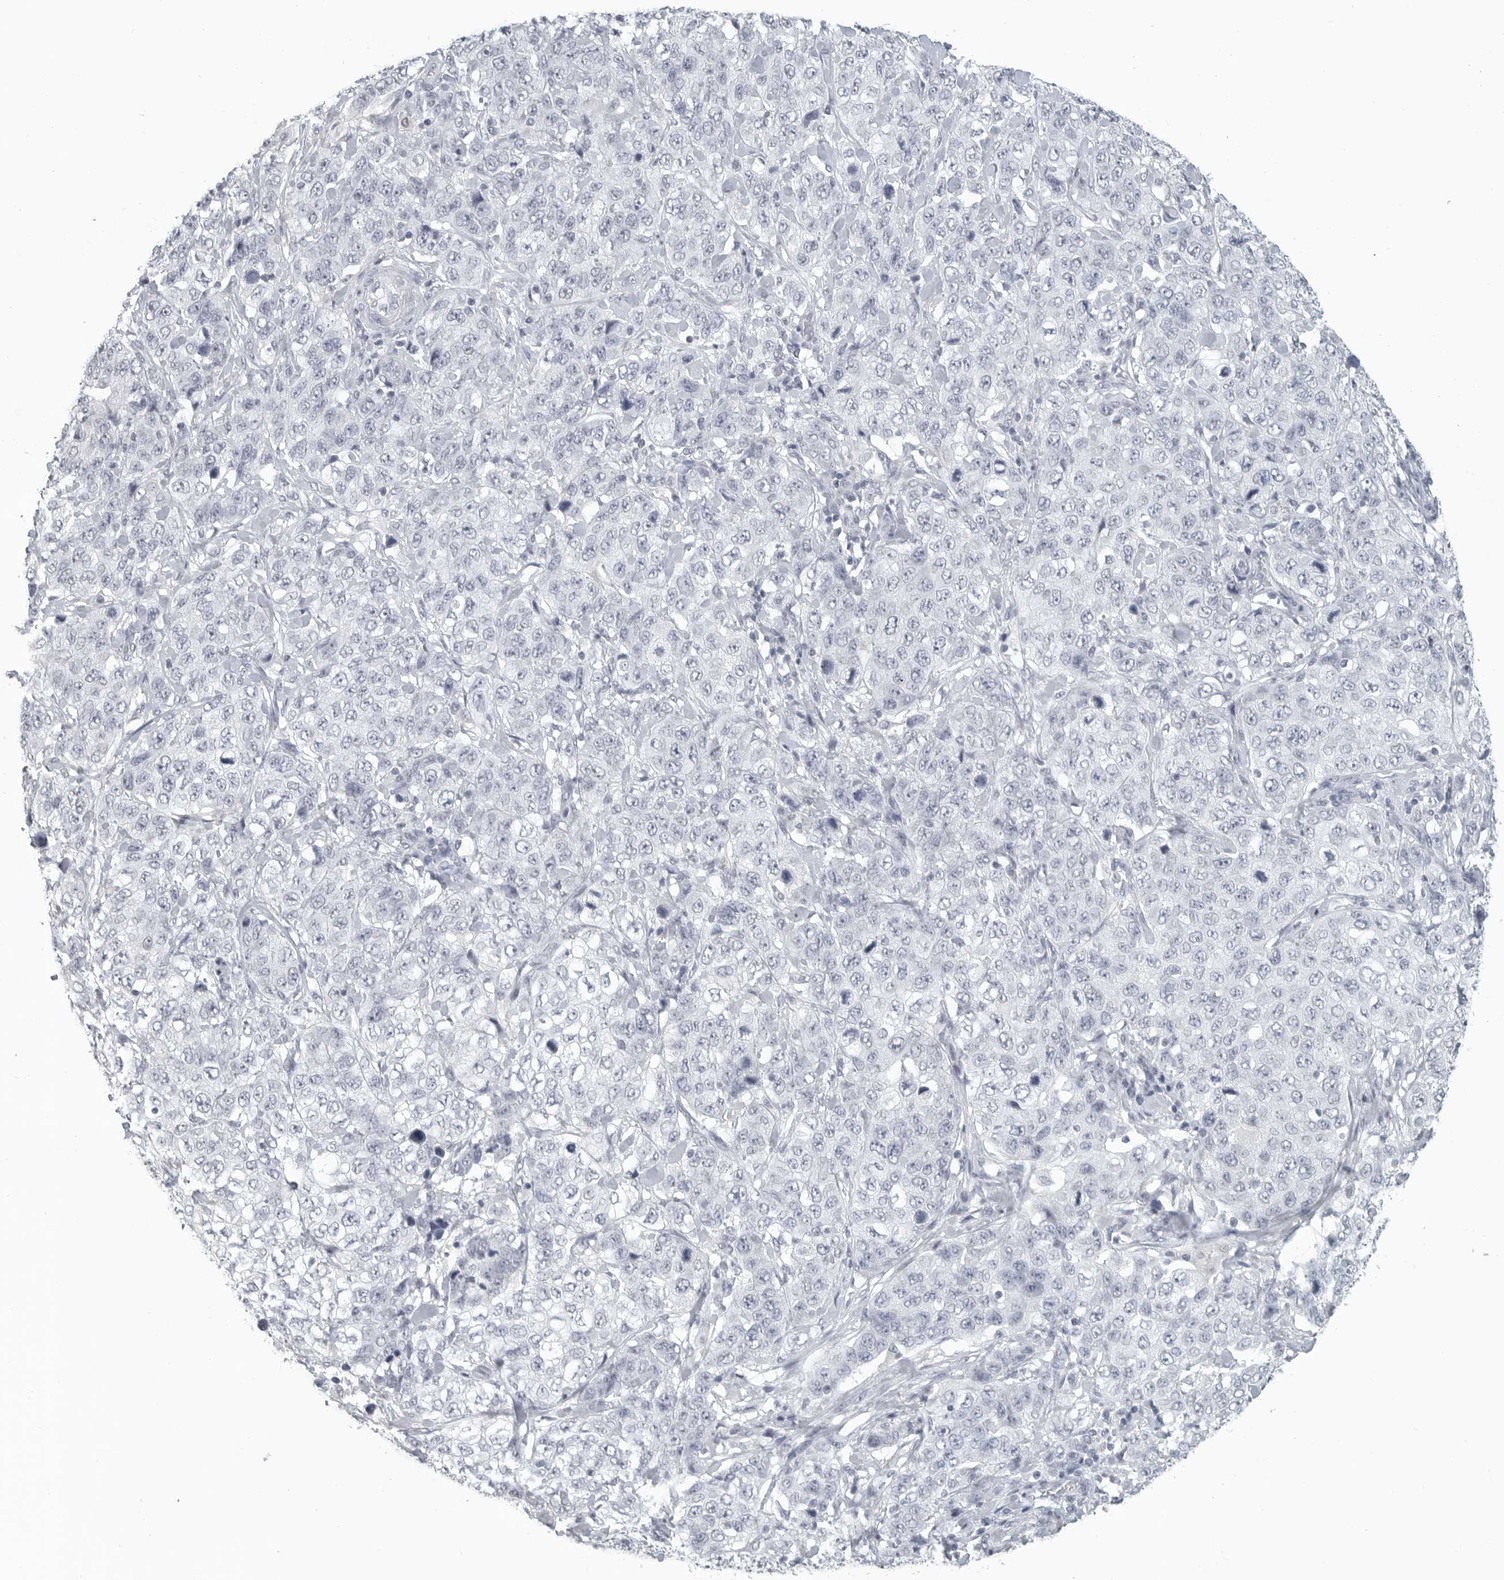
{"staining": {"intensity": "negative", "quantity": "none", "location": "none"}, "tissue": "stomach cancer", "cell_type": "Tumor cells", "image_type": "cancer", "snomed": [{"axis": "morphology", "description": "Adenocarcinoma, NOS"}, {"axis": "topography", "description": "Stomach"}], "caption": "IHC photomicrograph of stomach cancer stained for a protein (brown), which shows no staining in tumor cells.", "gene": "BPIFA1", "patient": {"sex": "male", "age": 48}}